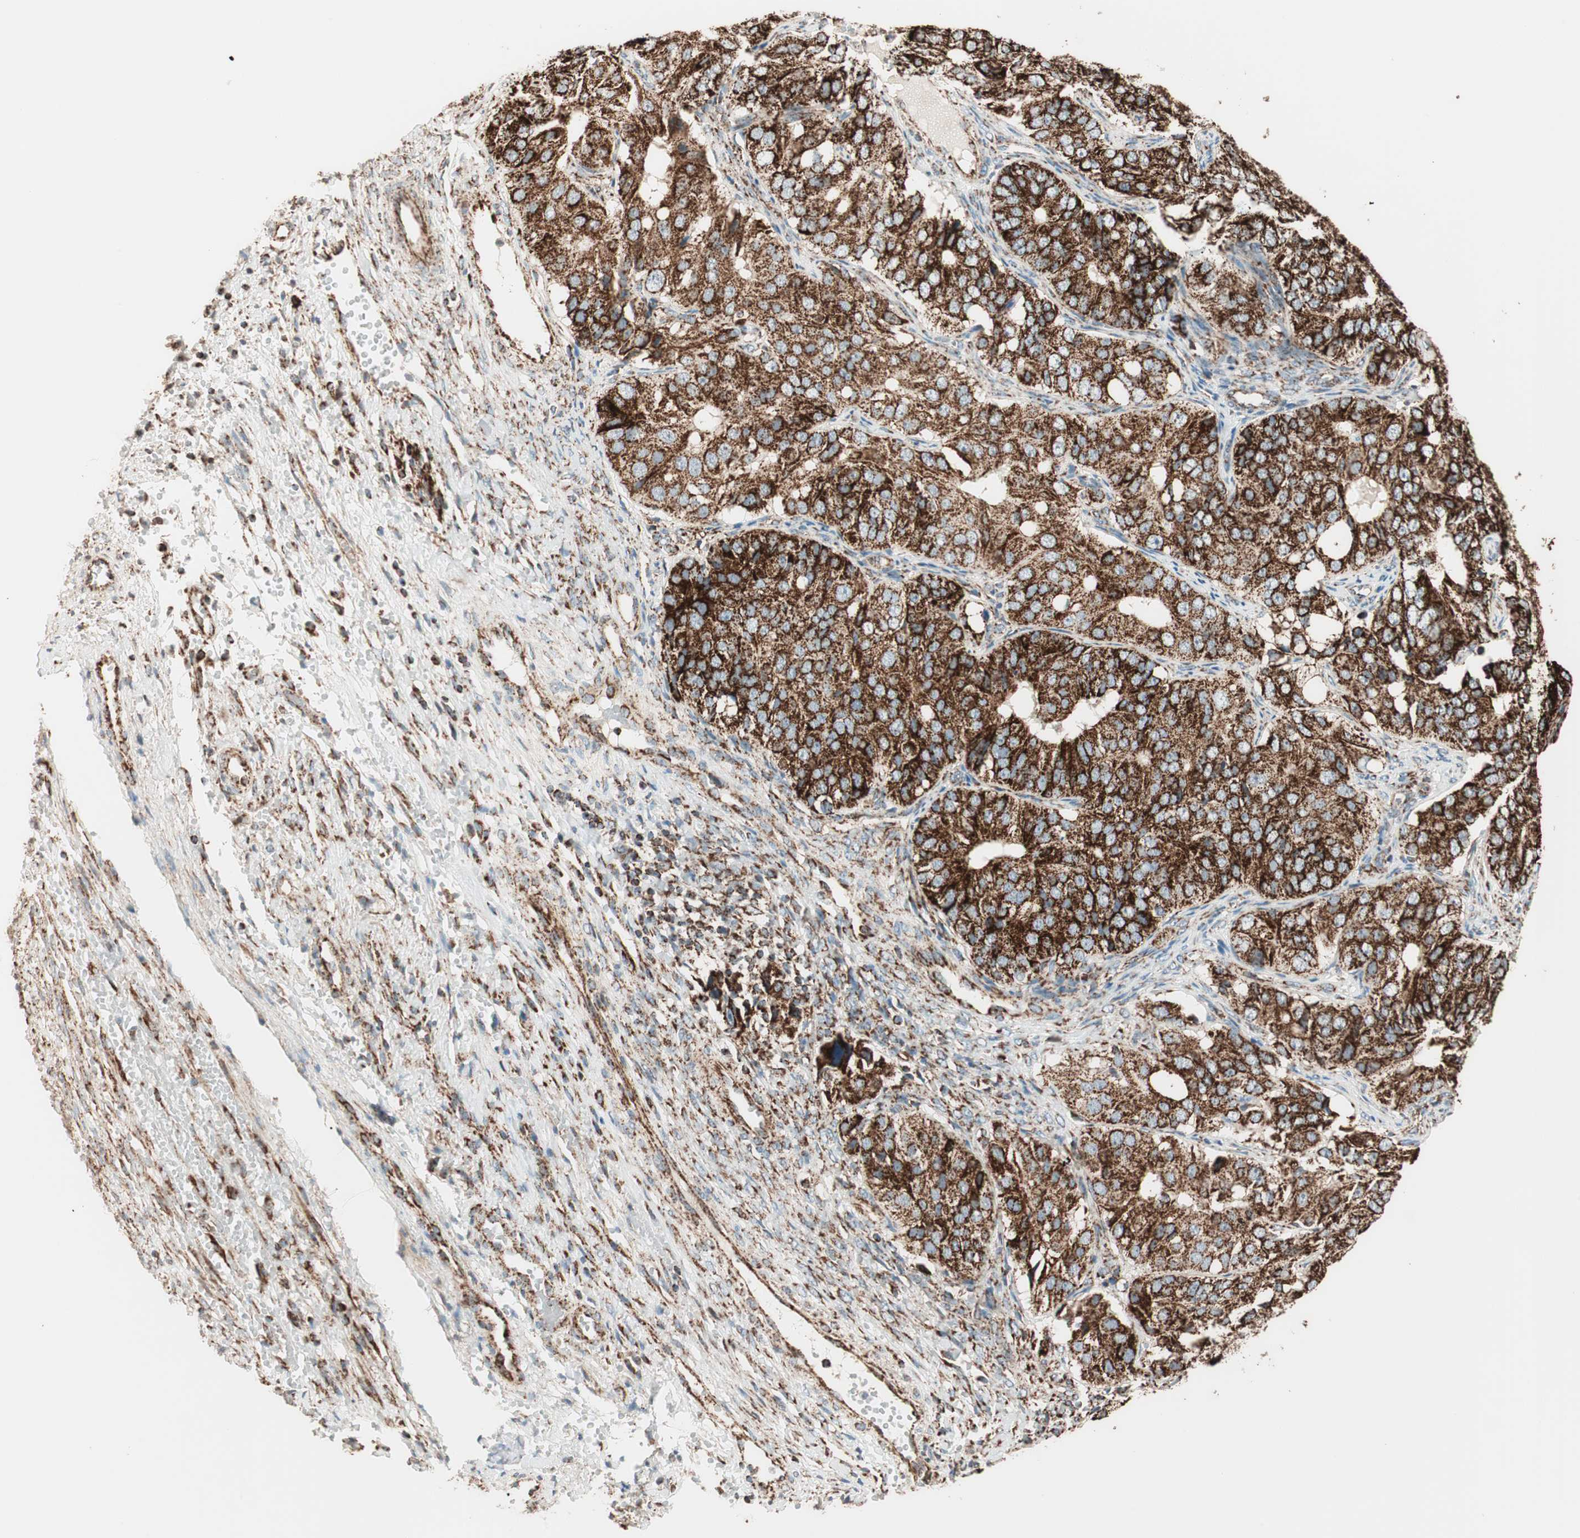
{"staining": {"intensity": "strong", "quantity": ">75%", "location": "cytoplasmic/membranous"}, "tissue": "ovarian cancer", "cell_type": "Tumor cells", "image_type": "cancer", "snomed": [{"axis": "morphology", "description": "Carcinoma, endometroid"}, {"axis": "topography", "description": "Ovary"}], "caption": "Brown immunohistochemical staining in human ovarian cancer shows strong cytoplasmic/membranous staining in approximately >75% of tumor cells. (DAB = brown stain, brightfield microscopy at high magnification).", "gene": "TOMM22", "patient": {"sex": "female", "age": 51}}